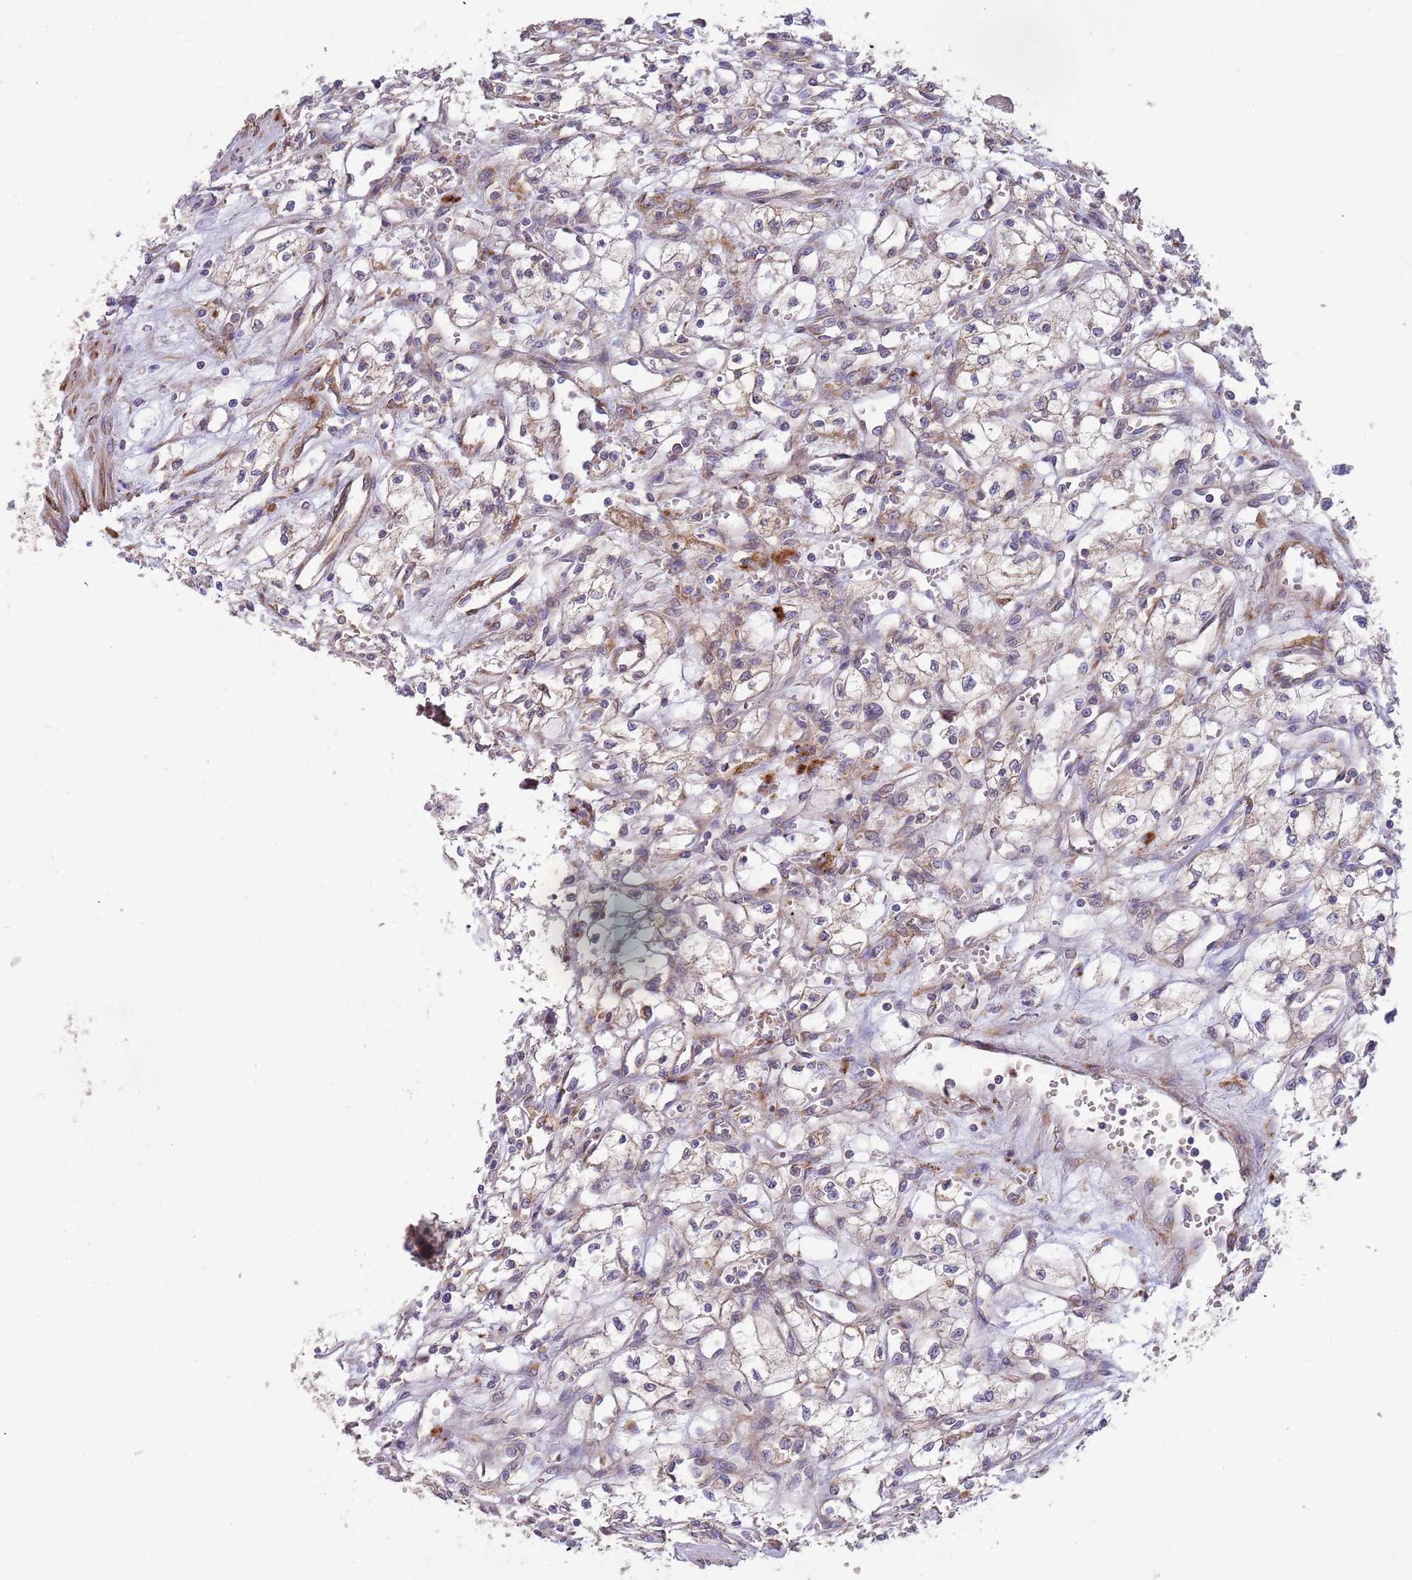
{"staining": {"intensity": "weak", "quantity": "<25%", "location": "cytoplasmic/membranous"}, "tissue": "renal cancer", "cell_type": "Tumor cells", "image_type": "cancer", "snomed": [{"axis": "morphology", "description": "Adenocarcinoma, NOS"}, {"axis": "topography", "description": "Kidney"}], "caption": "DAB immunohistochemical staining of human renal adenocarcinoma displays no significant staining in tumor cells.", "gene": "ARMCX6", "patient": {"sex": "male", "age": 59}}